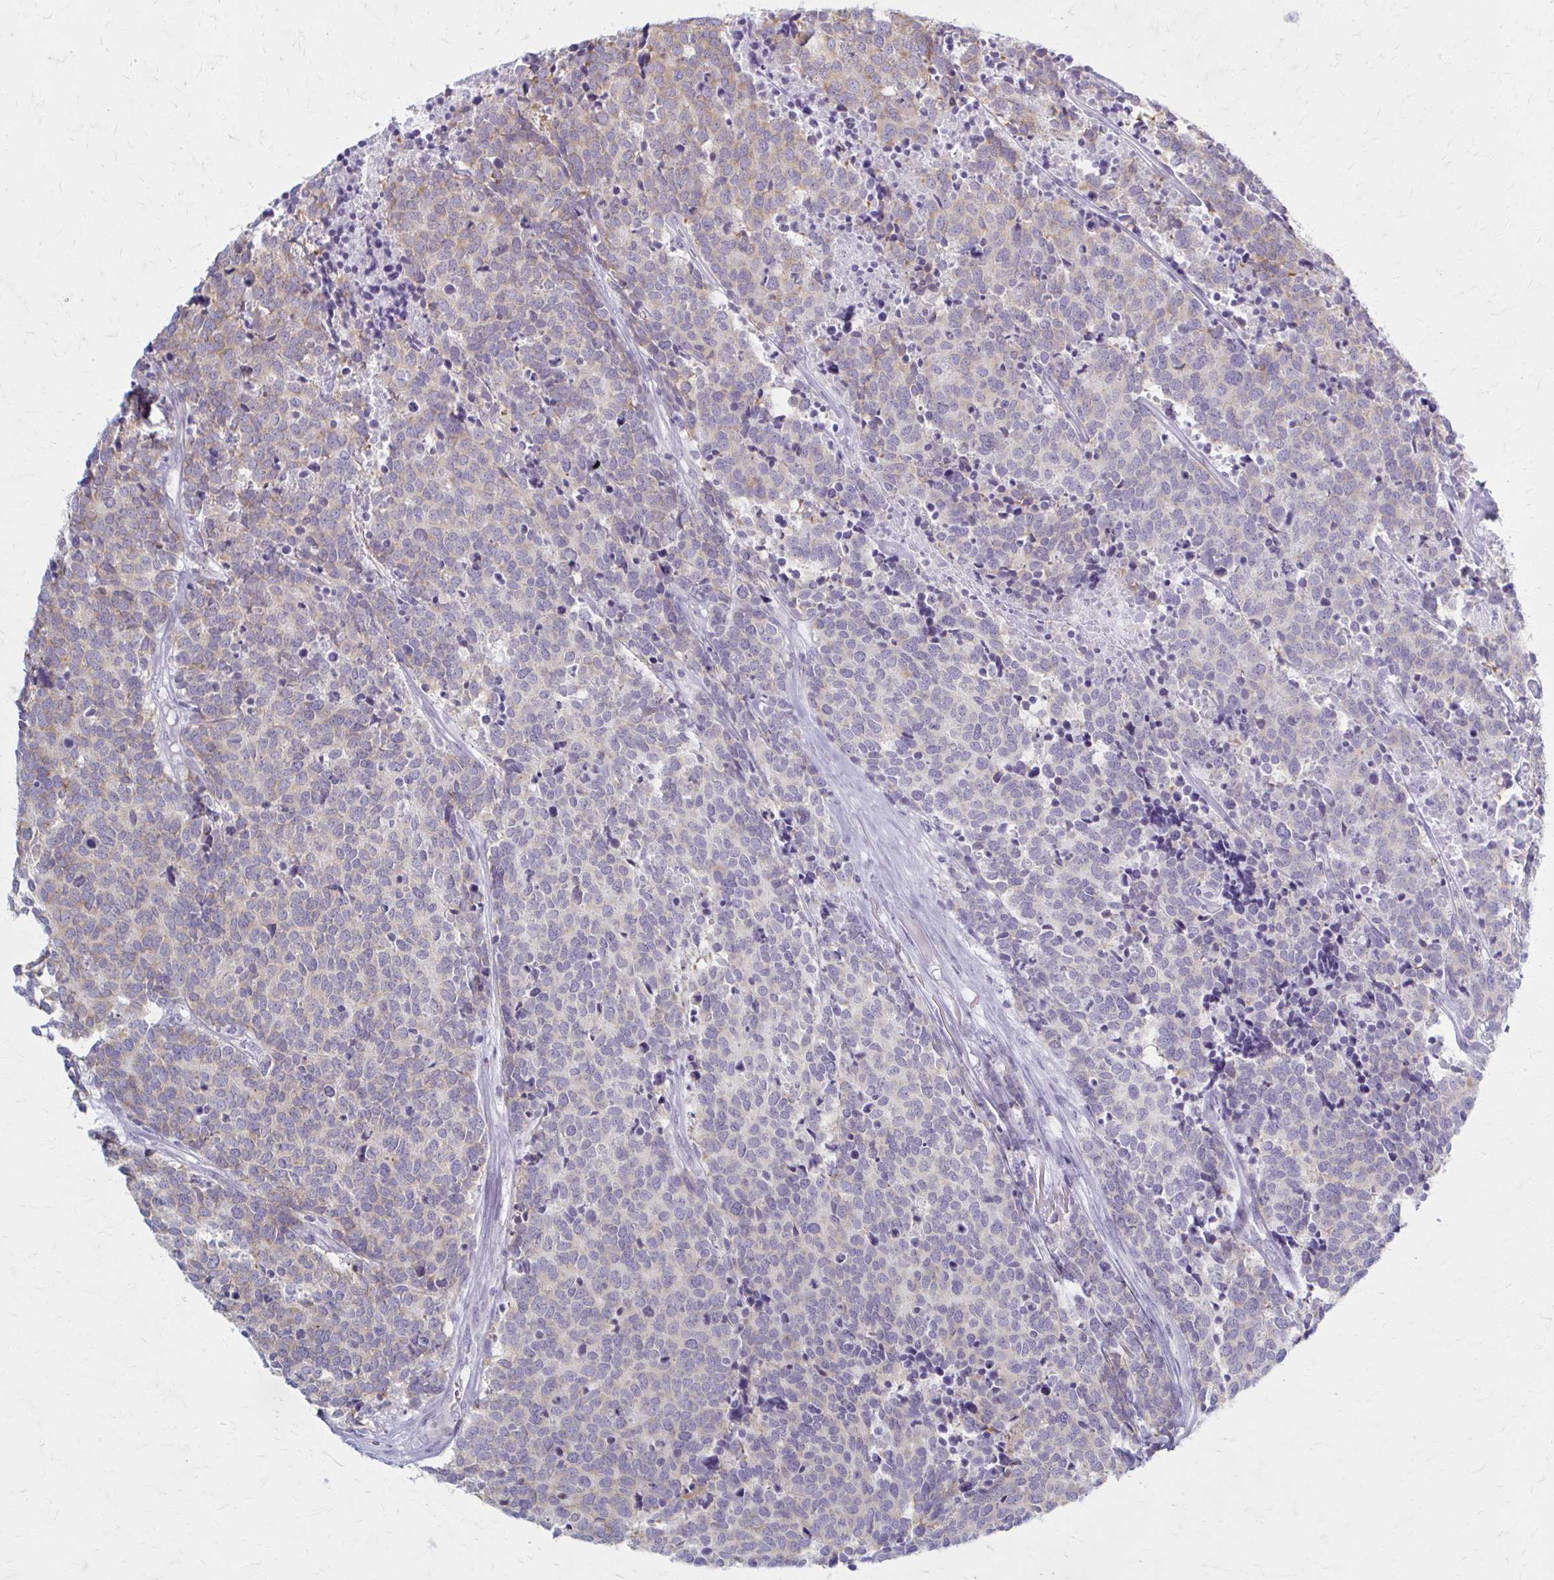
{"staining": {"intensity": "weak", "quantity": "<25%", "location": "cytoplasmic/membranous"}, "tissue": "carcinoid", "cell_type": "Tumor cells", "image_type": "cancer", "snomed": [{"axis": "morphology", "description": "Carcinoid, malignant, NOS"}, {"axis": "topography", "description": "Skin"}], "caption": "Immunohistochemistry photomicrograph of neoplastic tissue: human carcinoid stained with DAB exhibits no significant protein expression in tumor cells.", "gene": "PRKRA", "patient": {"sex": "female", "age": 79}}